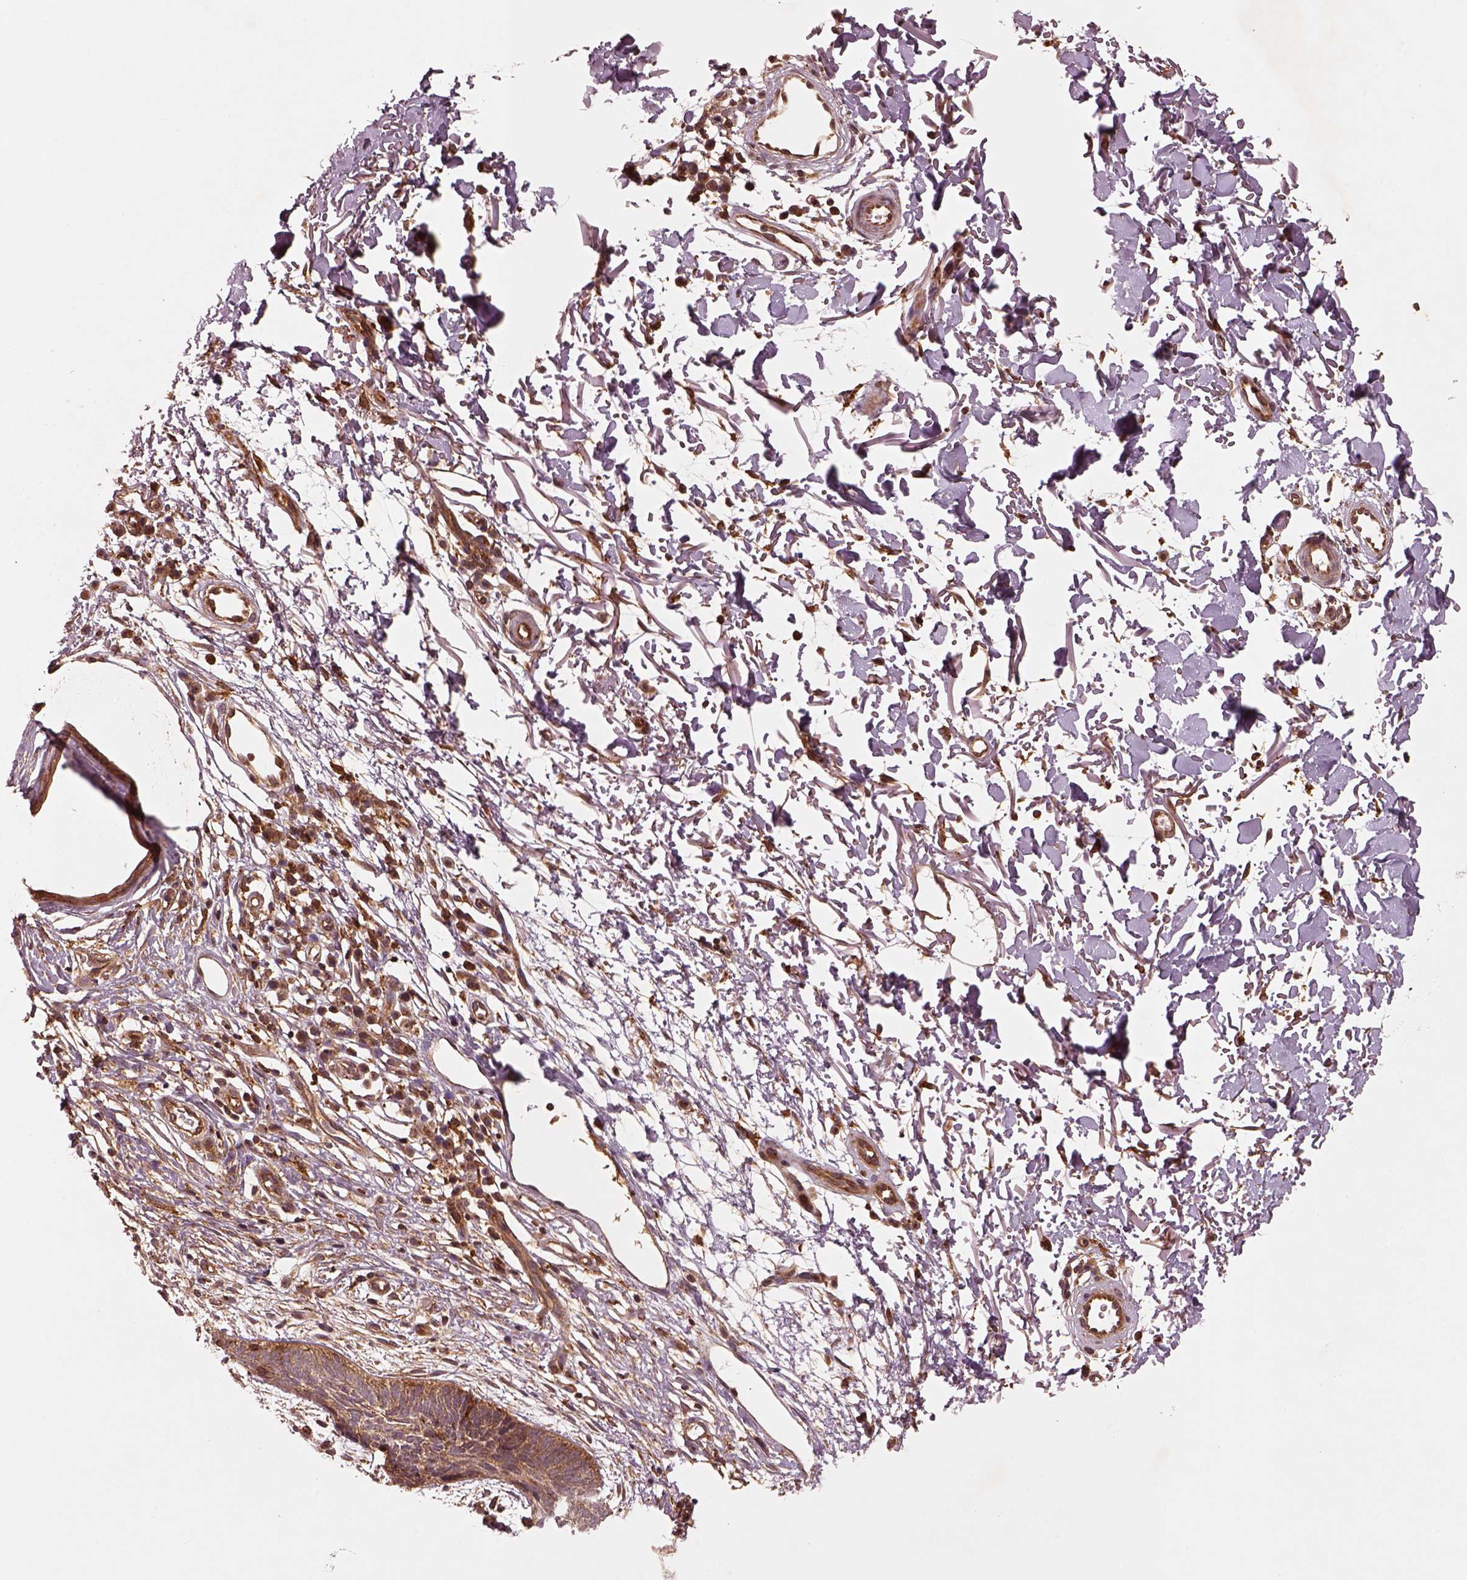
{"staining": {"intensity": "moderate", "quantity": "25%-75%", "location": "cytoplasmic/membranous"}, "tissue": "skin cancer", "cell_type": "Tumor cells", "image_type": "cancer", "snomed": [{"axis": "morphology", "description": "Normal tissue, NOS"}, {"axis": "morphology", "description": "Basal cell carcinoma"}, {"axis": "topography", "description": "Skin"}], "caption": "A brown stain shows moderate cytoplasmic/membranous staining of a protein in skin cancer (basal cell carcinoma) tumor cells.", "gene": "WASHC2A", "patient": {"sex": "male", "age": 68}}